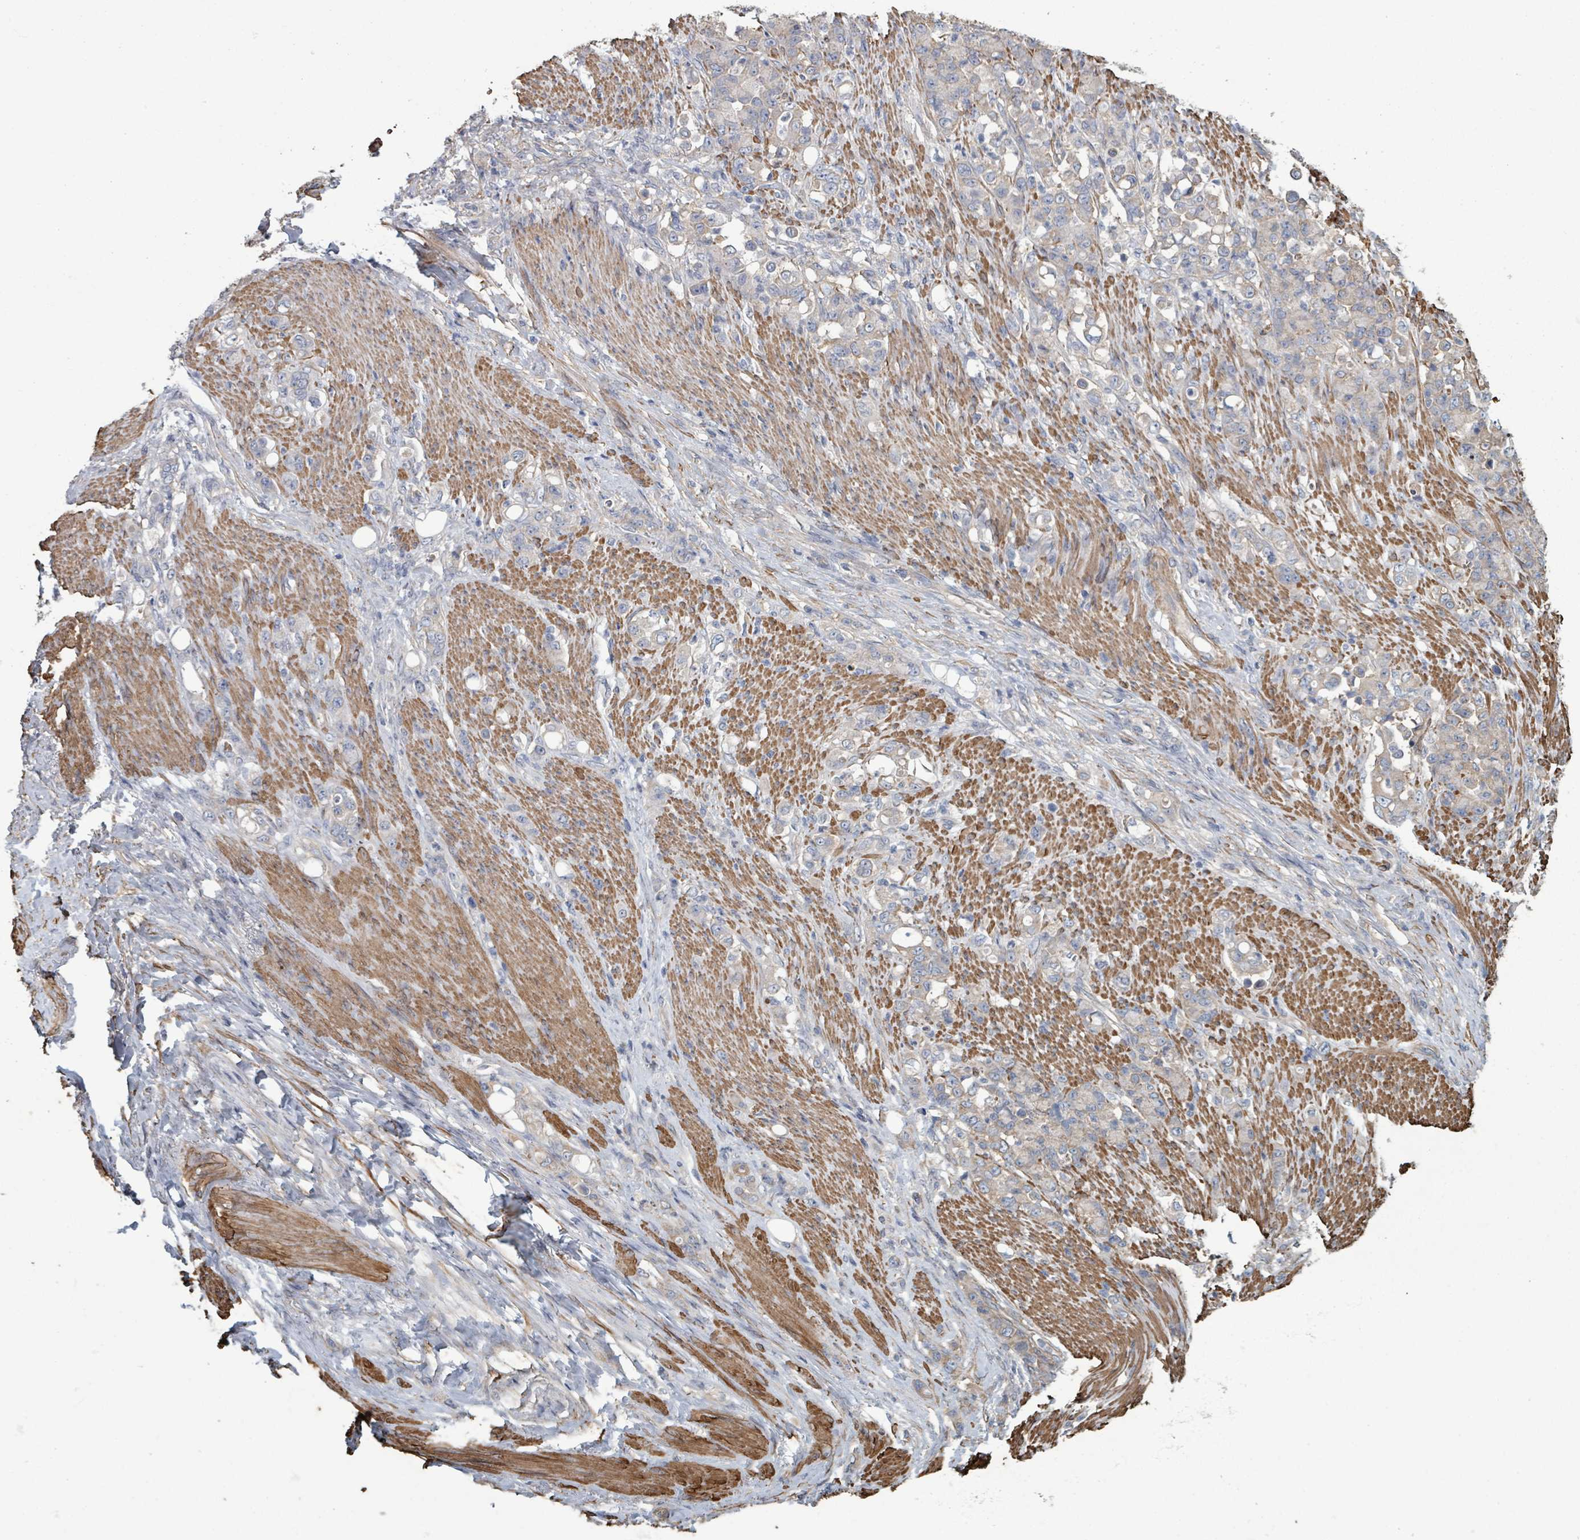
{"staining": {"intensity": "weak", "quantity": "<25%", "location": "cytoplasmic/membranous"}, "tissue": "stomach cancer", "cell_type": "Tumor cells", "image_type": "cancer", "snomed": [{"axis": "morphology", "description": "Normal tissue, NOS"}, {"axis": "morphology", "description": "Adenocarcinoma, NOS"}, {"axis": "topography", "description": "Stomach"}], "caption": "Immunohistochemical staining of human stomach cancer displays no significant positivity in tumor cells.", "gene": "ADCK1", "patient": {"sex": "female", "age": 79}}